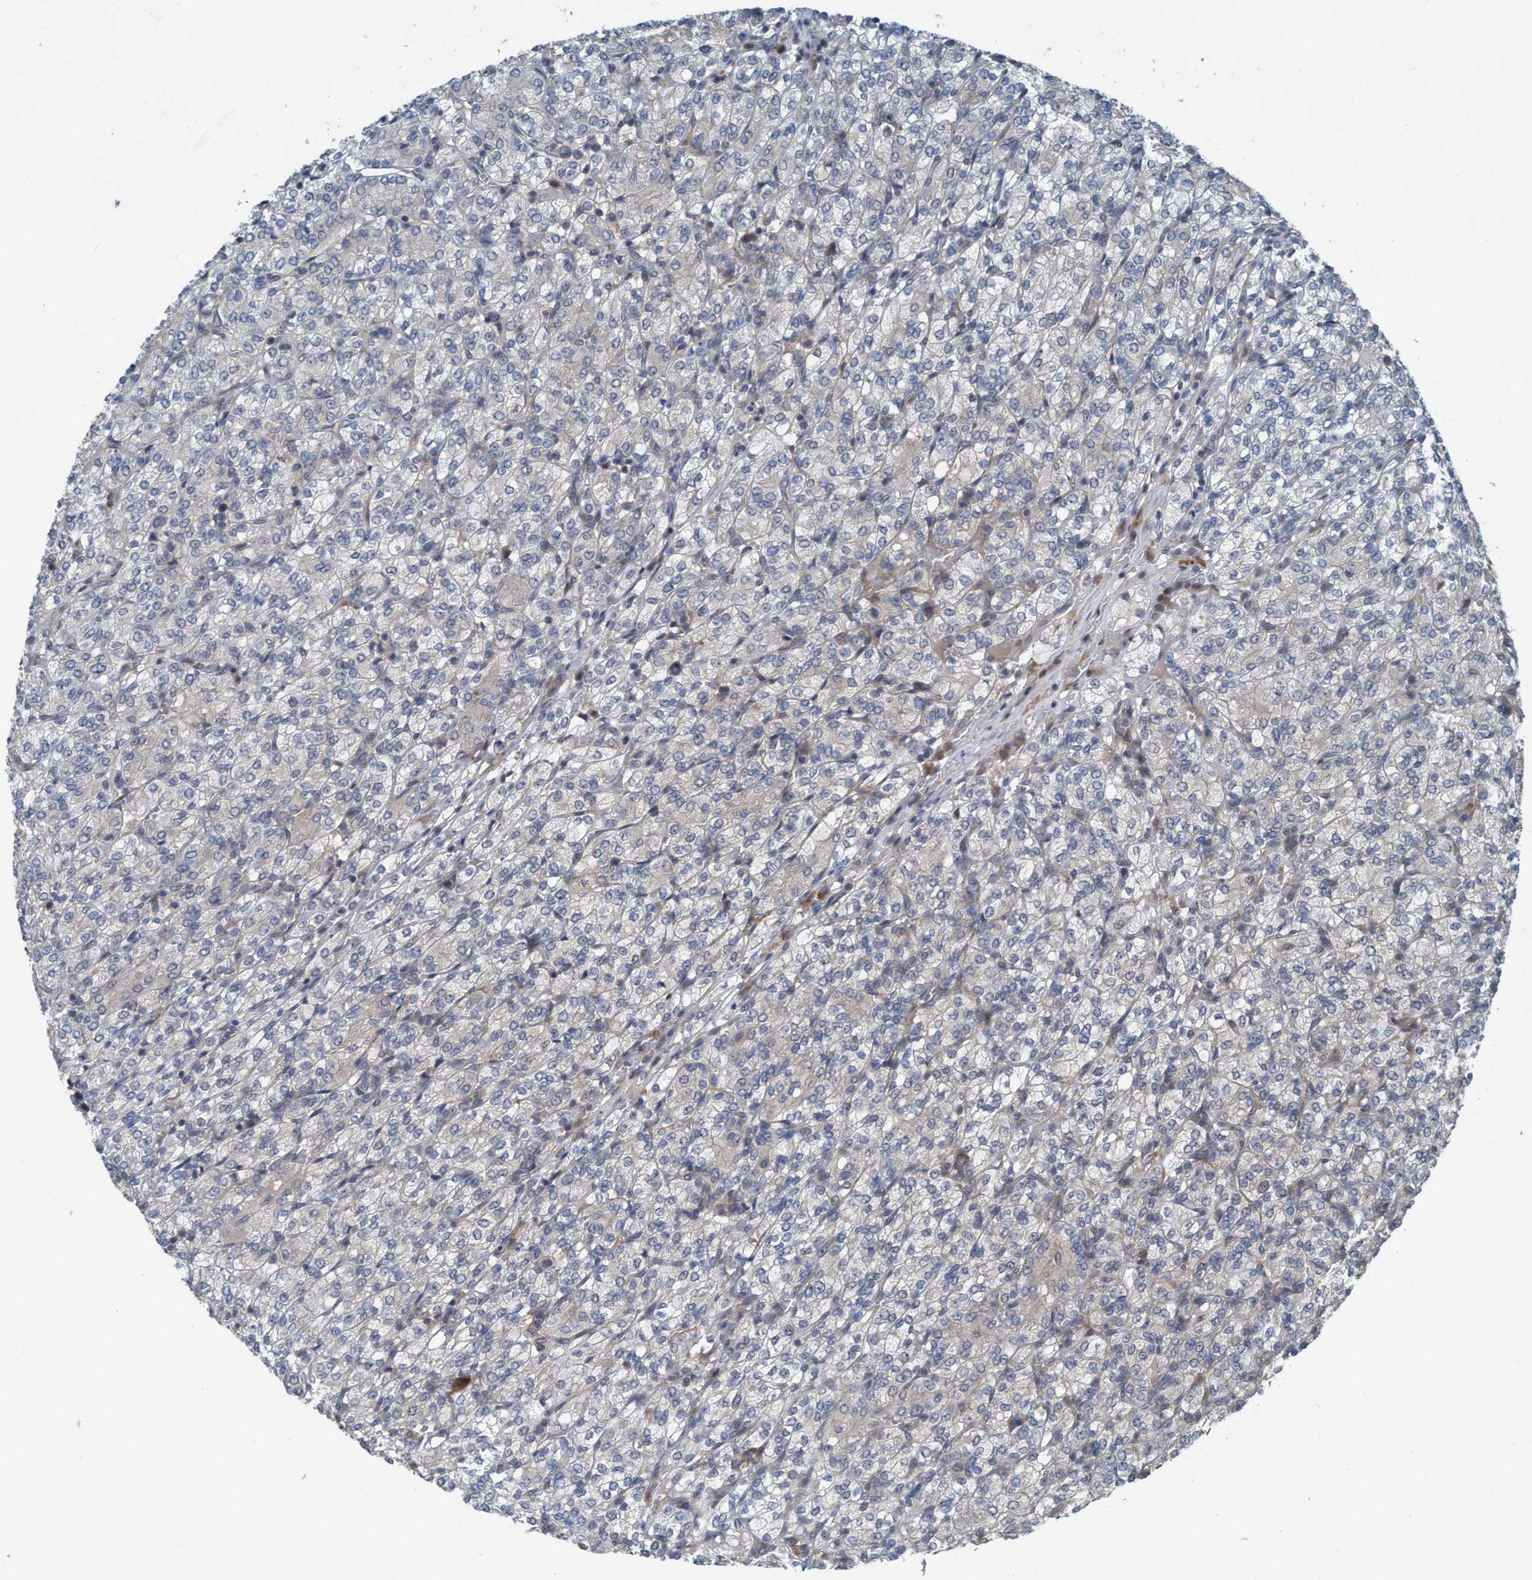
{"staining": {"intensity": "weak", "quantity": "<25%", "location": "cytoplasmic/membranous"}, "tissue": "renal cancer", "cell_type": "Tumor cells", "image_type": "cancer", "snomed": [{"axis": "morphology", "description": "Adenocarcinoma, NOS"}, {"axis": "topography", "description": "Kidney"}], "caption": "DAB (3,3'-diaminobenzidine) immunohistochemical staining of renal adenocarcinoma shows no significant positivity in tumor cells.", "gene": "NISCH", "patient": {"sex": "male", "age": 77}}